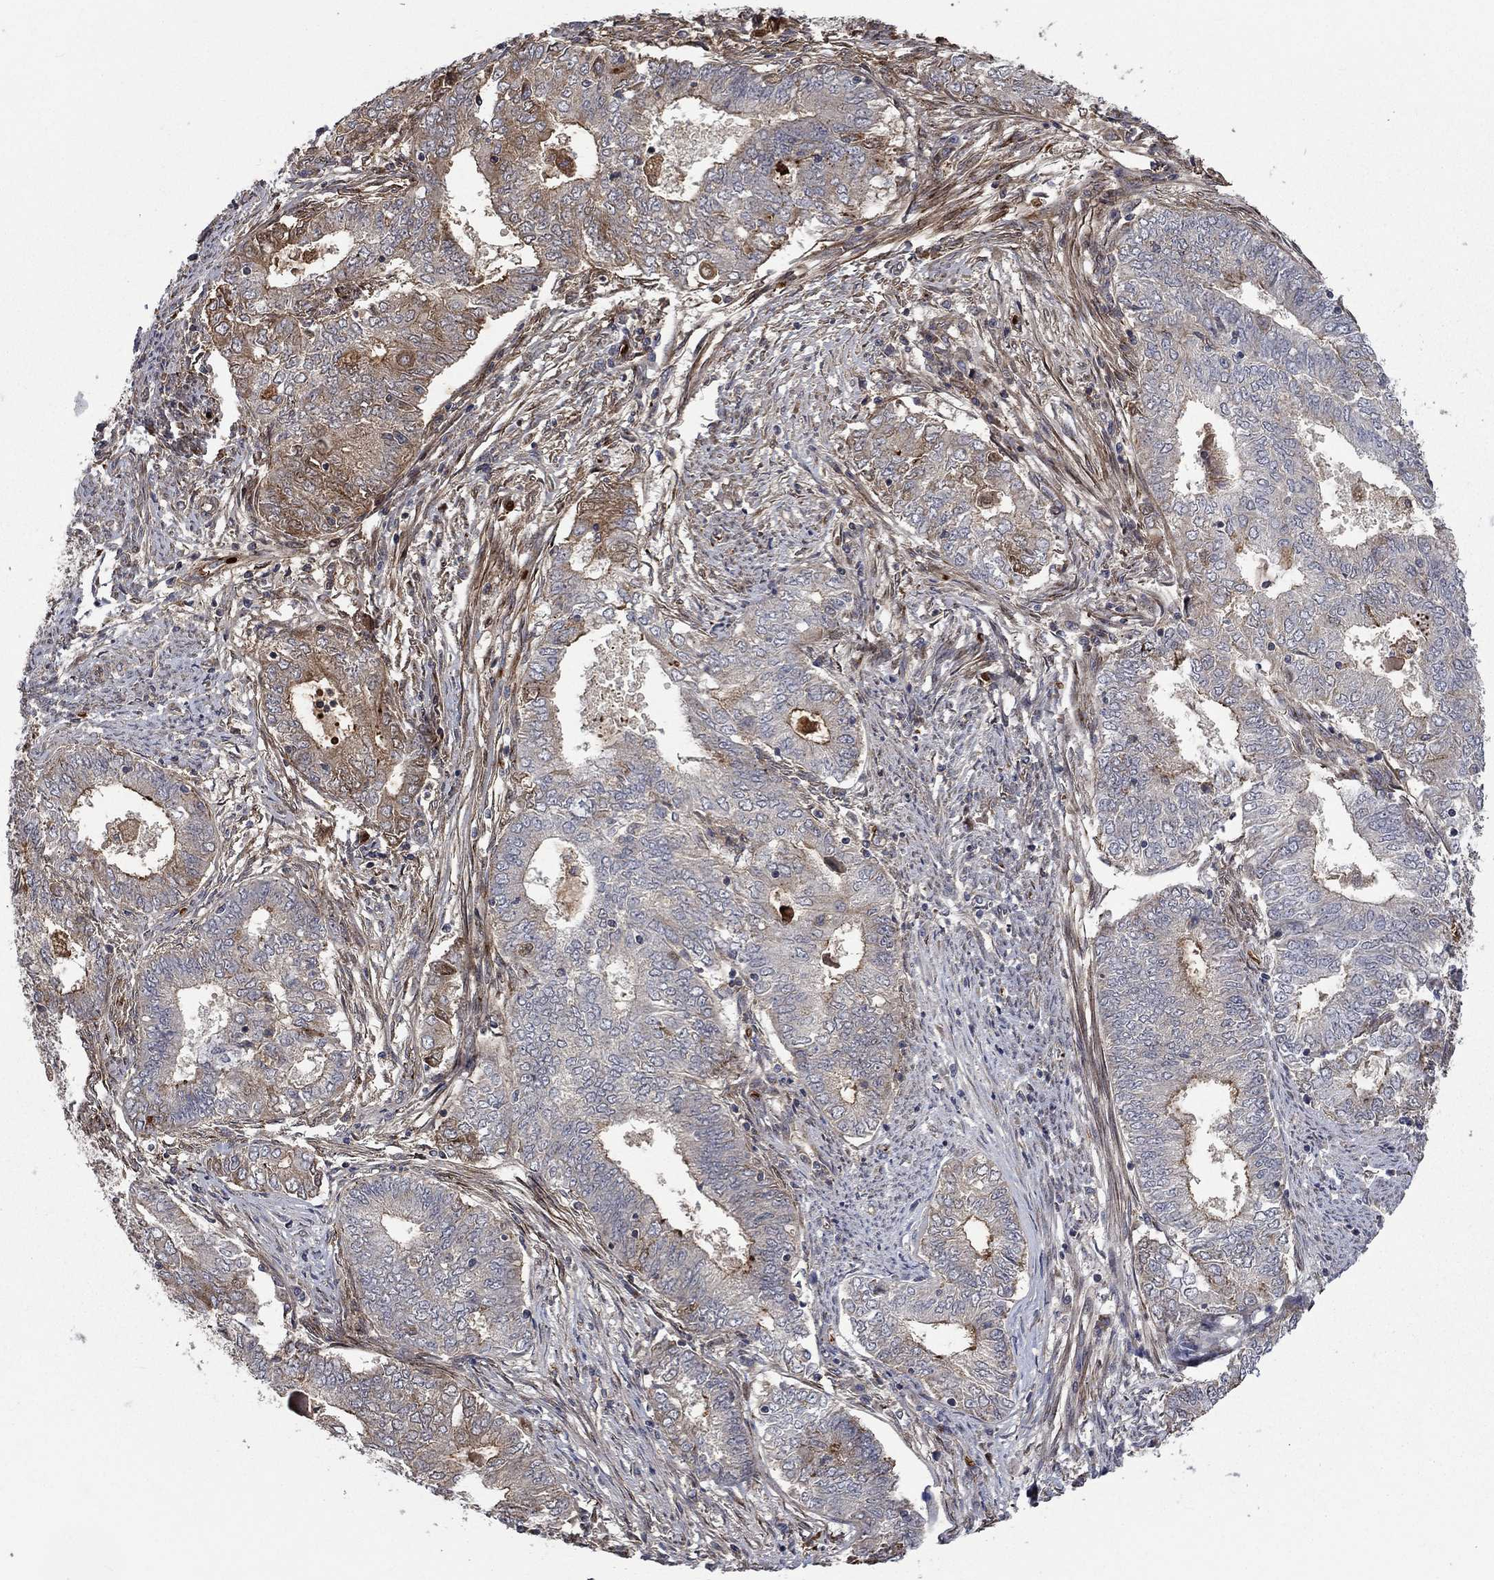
{"staining": {"intensity": "strong", "quantity": "<25%", "location": "cytoplasmic/membranous"}, "tissue": "endometrial cancer", "cell_type": "Tumor cells", "image_type": "cancer", "snomed": [{"axis": "morphology", "description": "Adenocarcinoma, NOS"}, {"axis": "topography", "description": "Endometrium"}], "caption": "Protein expression analysis of endometrial adenocarcinoma shows strong cytoplasmic/membranous expression in about <25% of tumor cells. (DAB (3,3'-diaminobenzidine) = brown stain, brightfield microscopy at high magnification).", "gene": "VCAN", "patient": {"sex": "female", "age": 62}}